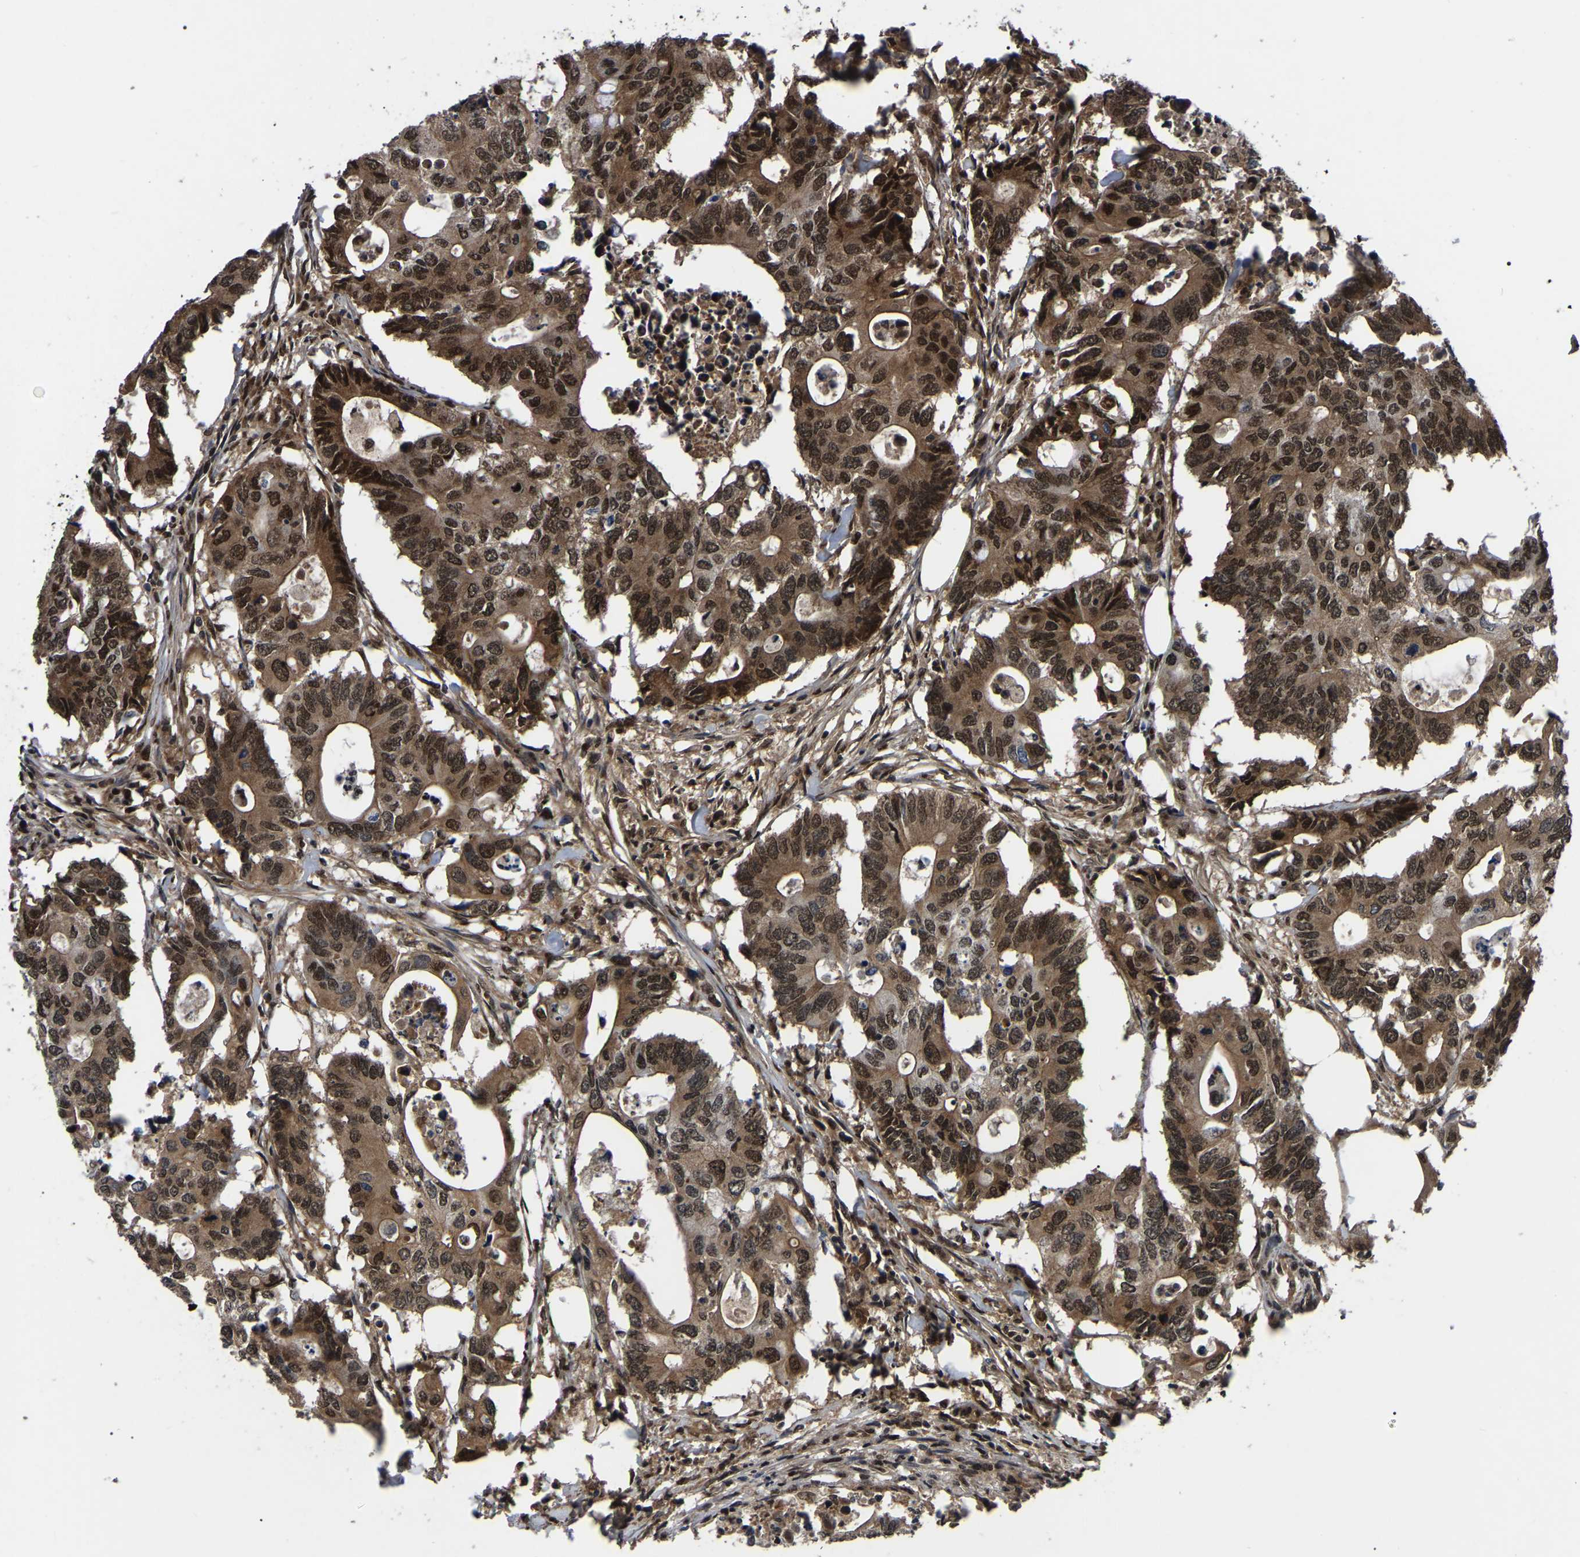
{"staining": {"intensity": "strong", "quantity": ">75%", "location": "cytoplasmic/membranous,nuclear"}, "tissue": "colorectal cancer", "cell_type": "Tumor cells", "image_type": "cancer", "snomed": [{"axis": "morphology", "description": "Adenocarcinoma, NOS"}, {"axis": "topography", "description": "Colon"}], "caption": "Protein analysis of colorectal cancer tissue demonstrates strong cytoplasmic/membranous and nuclear expression in about >75% of tumor cells.", "gene": "TRIM35", "patient": {"sex": "male", "age": 71}}